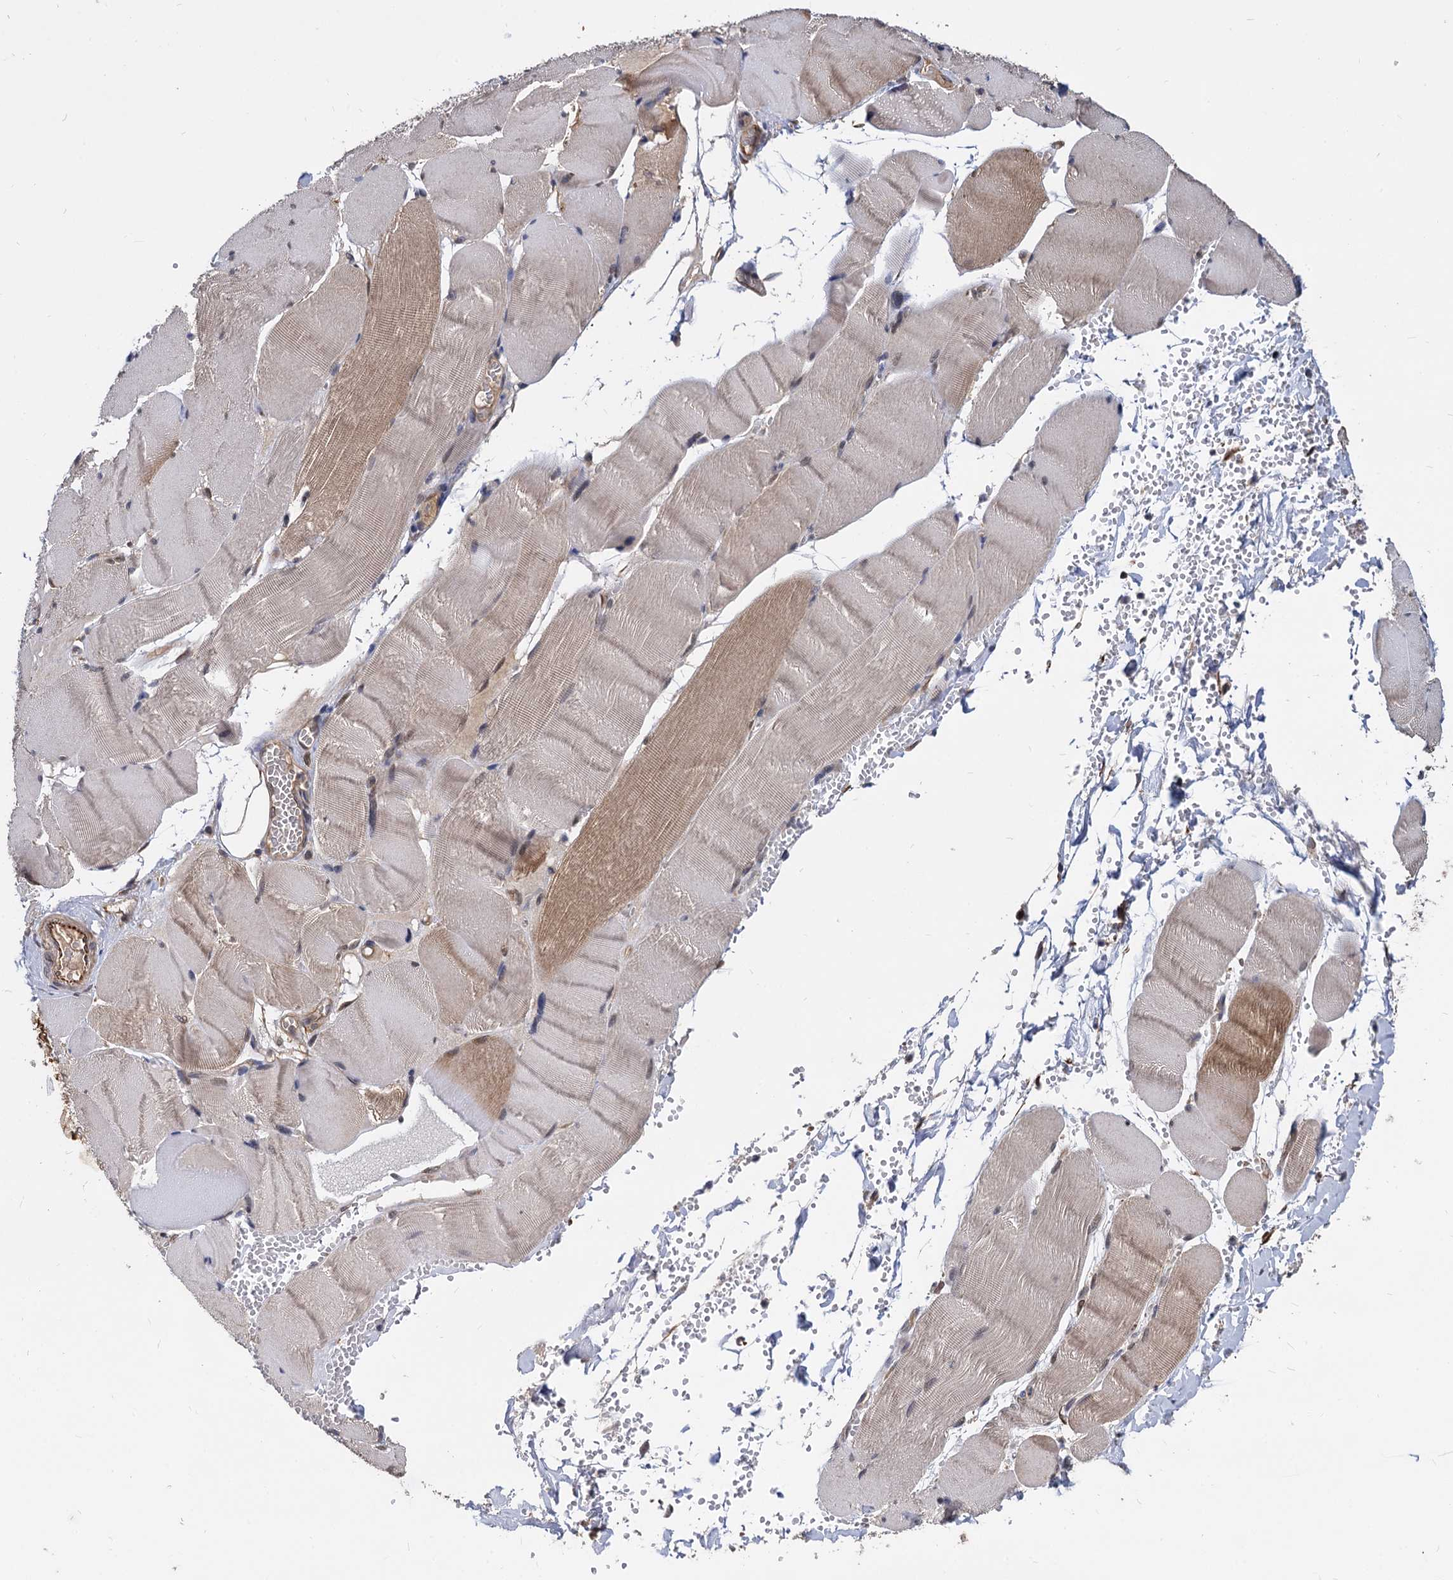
{"staining": {"intensity": "moderate", "quantity": ">75%", "location": "cytoplasmic/membranous"}, "tissue": "adipose tissue", "cell_type": "Adipocytes", "image_type": "normal", "snomed": [{"axis": "morphology", "description": "Normal tissue, NOS"}, {"axis": "topography", "description": "Skeletal muscle"}, {"axis": "topography", "description": "Peripheral nerve tissue"}], "caption": "Protein staining shows moderate cytoplasmic/membranous expression in about >75% of adipocytes in unremarkable adipose tissue. (DAB IHC with brightfield microscopy, high magnification).", "gene": "PSMD4", "patient": {"sex": "female", "age": 55}}